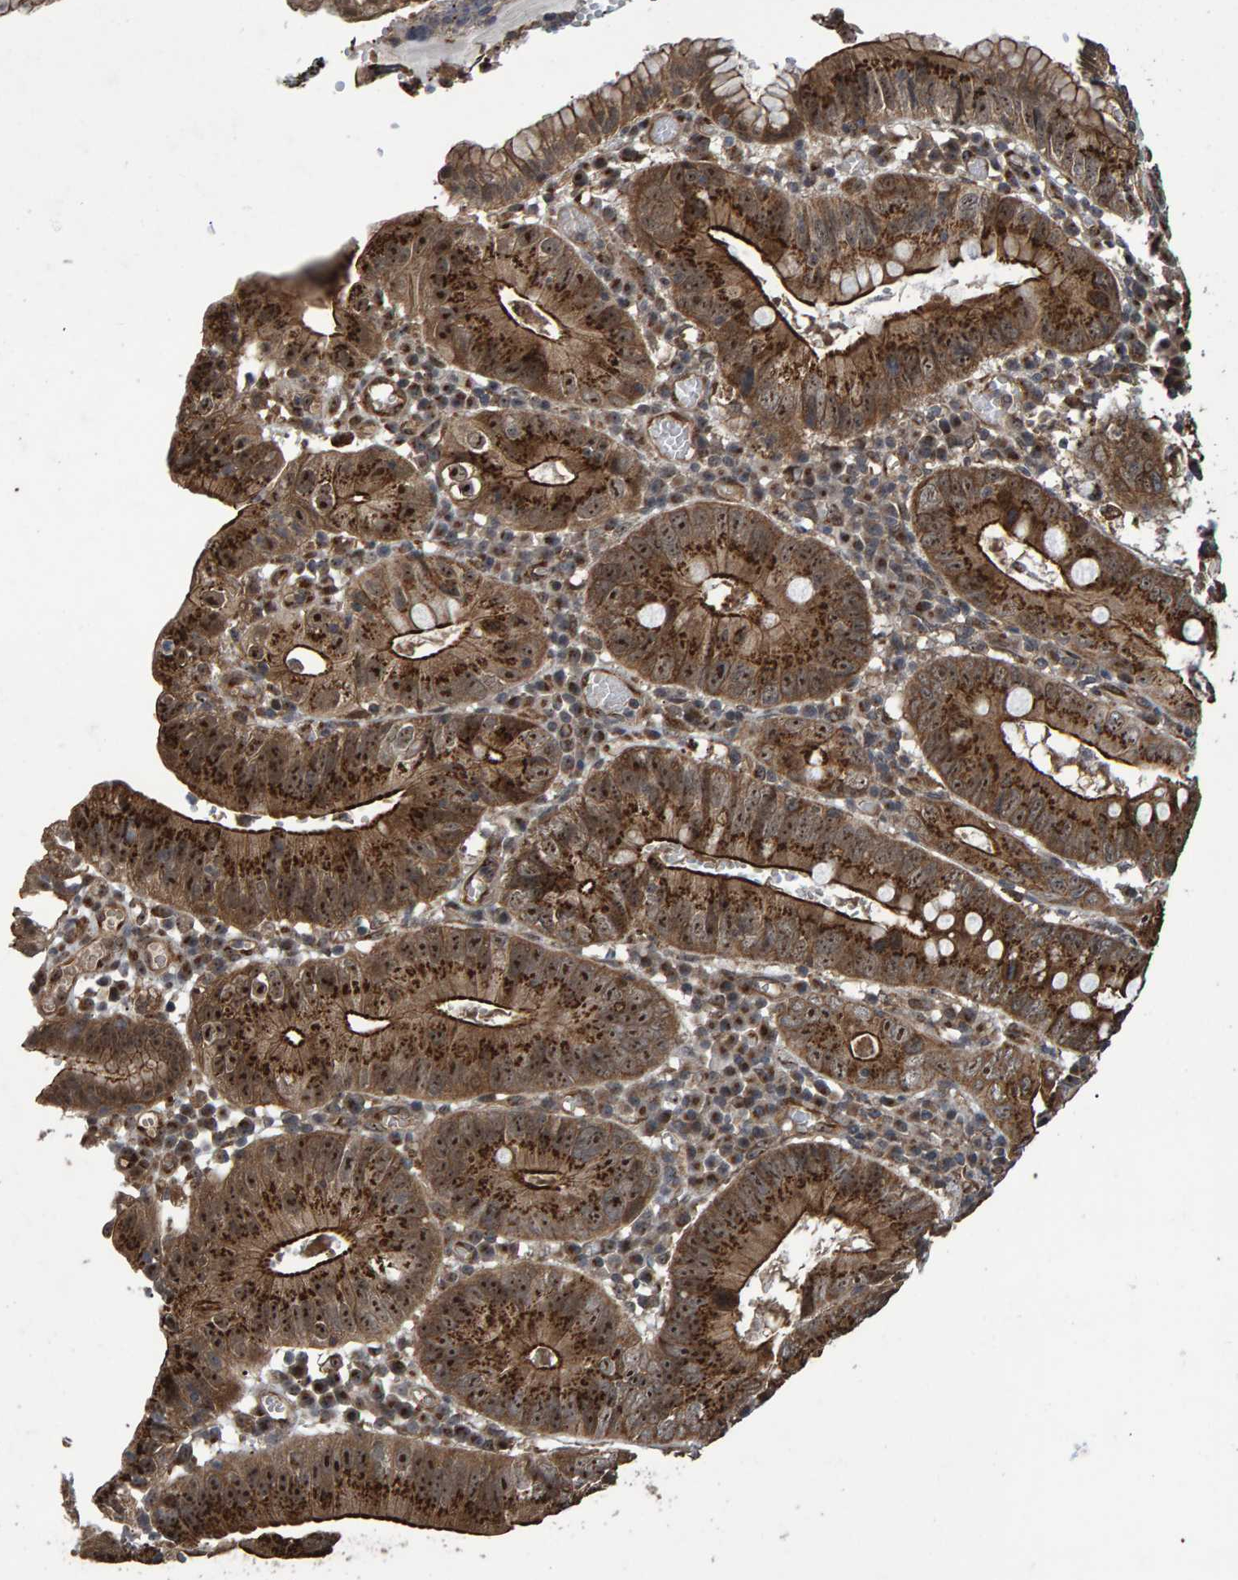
{"staining": {"intensity": "strong", "quantity": ">75%", "location": "cytoplasmic/membranous,nuclear"}, "tissue": "stomach cancer", "cell_type": "Tumor cells", "image_type": "cancer", "snomed": [{"axis": "morphology", "description": "Adenocarcinoma, NOS"}, {"axis": "topography", "description": "Stomach"}], "caption": "Protein expression analysis of human stomach cancer (adenocarcinoma) reveals strong cytoplasmic/membranous and nuclear expression in approximately >75% of tumor cells.", "gene": "TRIM68", "patient": {"sex": "male", "age": 59}}